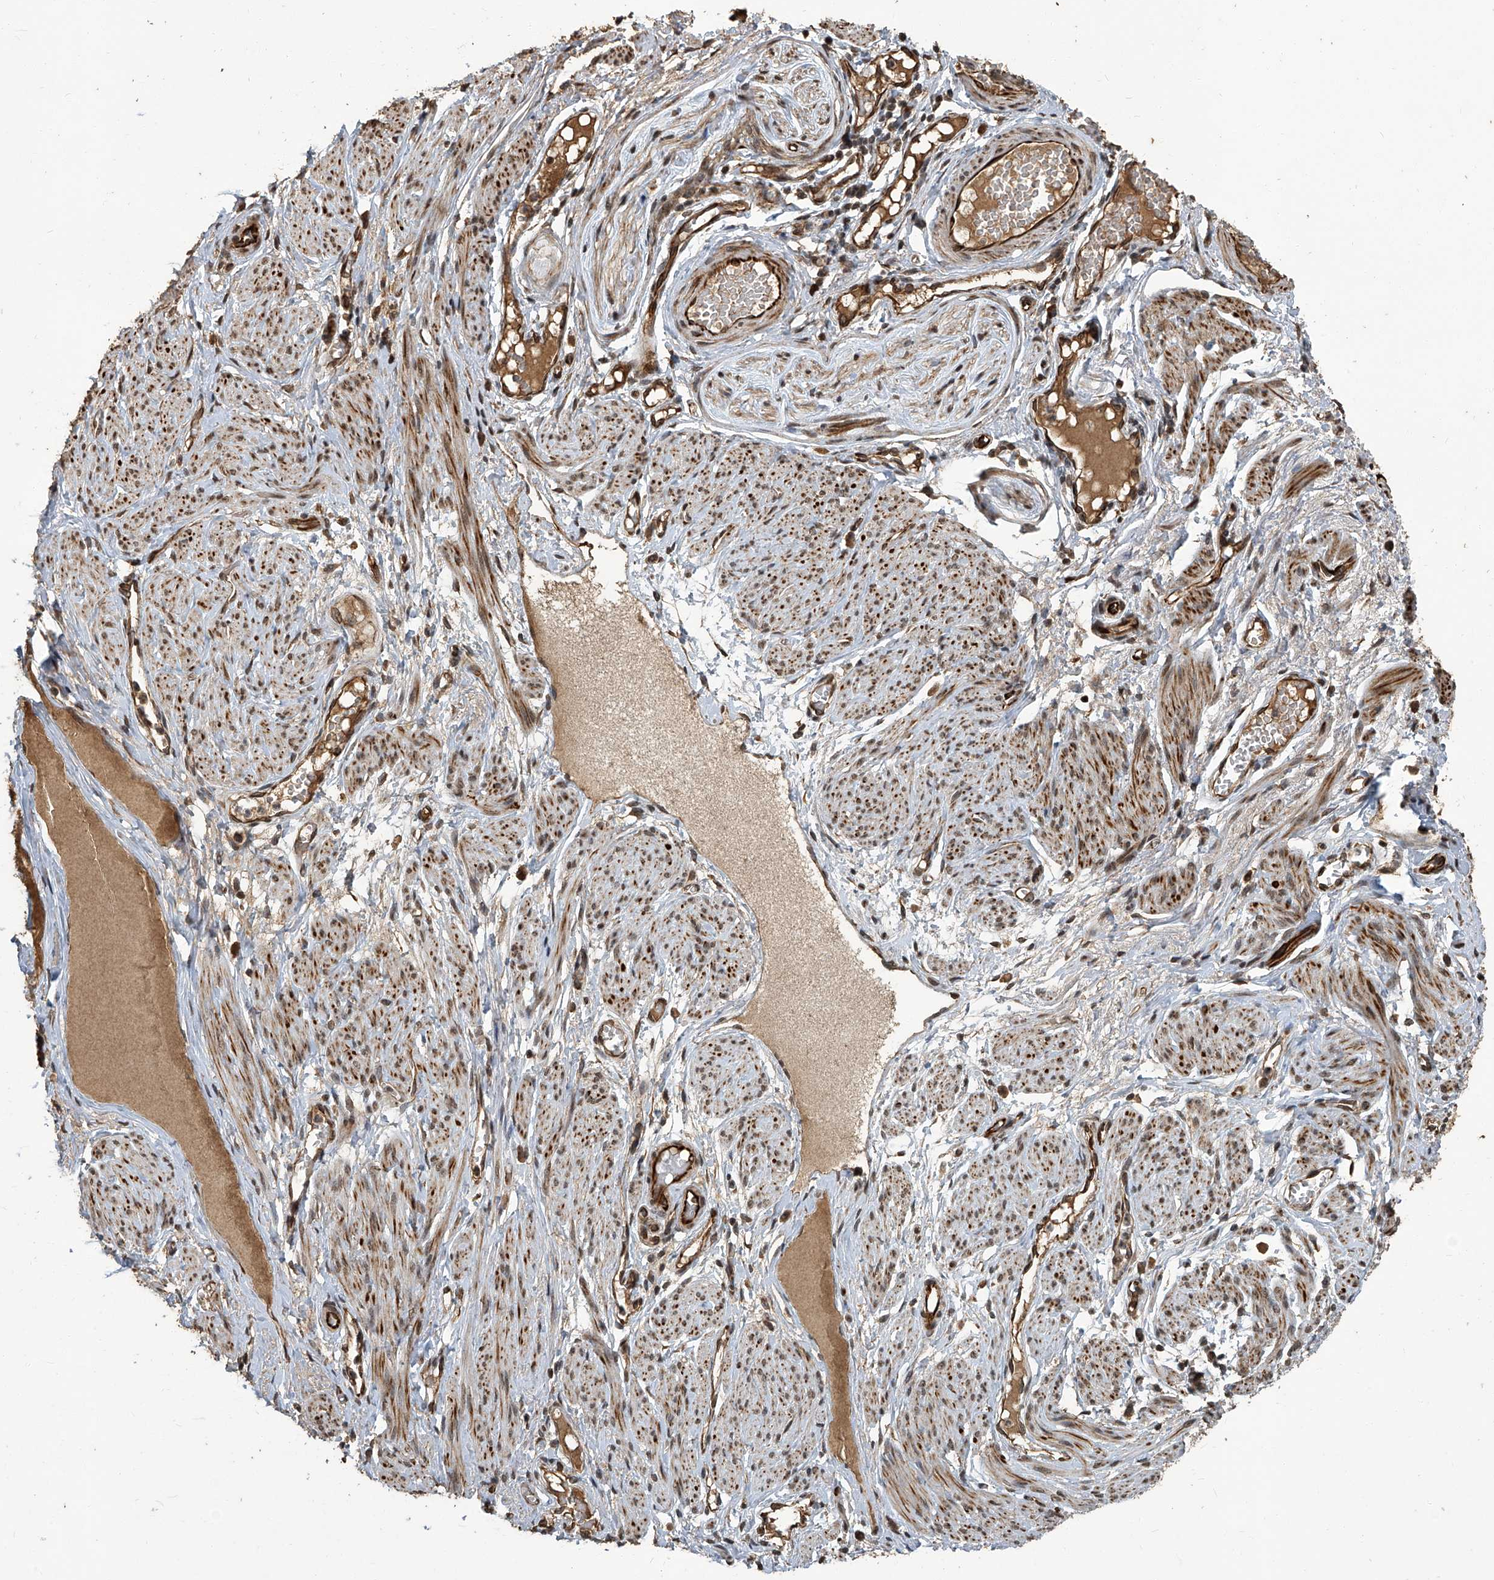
{"staining": {"intensity": "moderate", "quantity": ">75%", "location": "cytoplasmic/membranous,nuclear"}, "tissue": "adipose tissue", "cell_type": "Adipocytes", "image_type": "normal", "snomed": [{"axis": "morphology", "description": "Normal tissue, NOS"}, {"axis": "topography", "description": "Smooth muscle"}, {"axis": "topography", "description": "Peripheral nerve tissue"}], "caption": "Adipose tissue stained with DAB immunohistochemistry exhibits medium levels of moderate cytoplasmic/membranous,nuclear staining in about >75% of adipocytes. (DAB IHC, brown staining for protein, blue staining for nuclei).", "gene": "GPR132", "patient": {"sex": "female", "age": 39}}